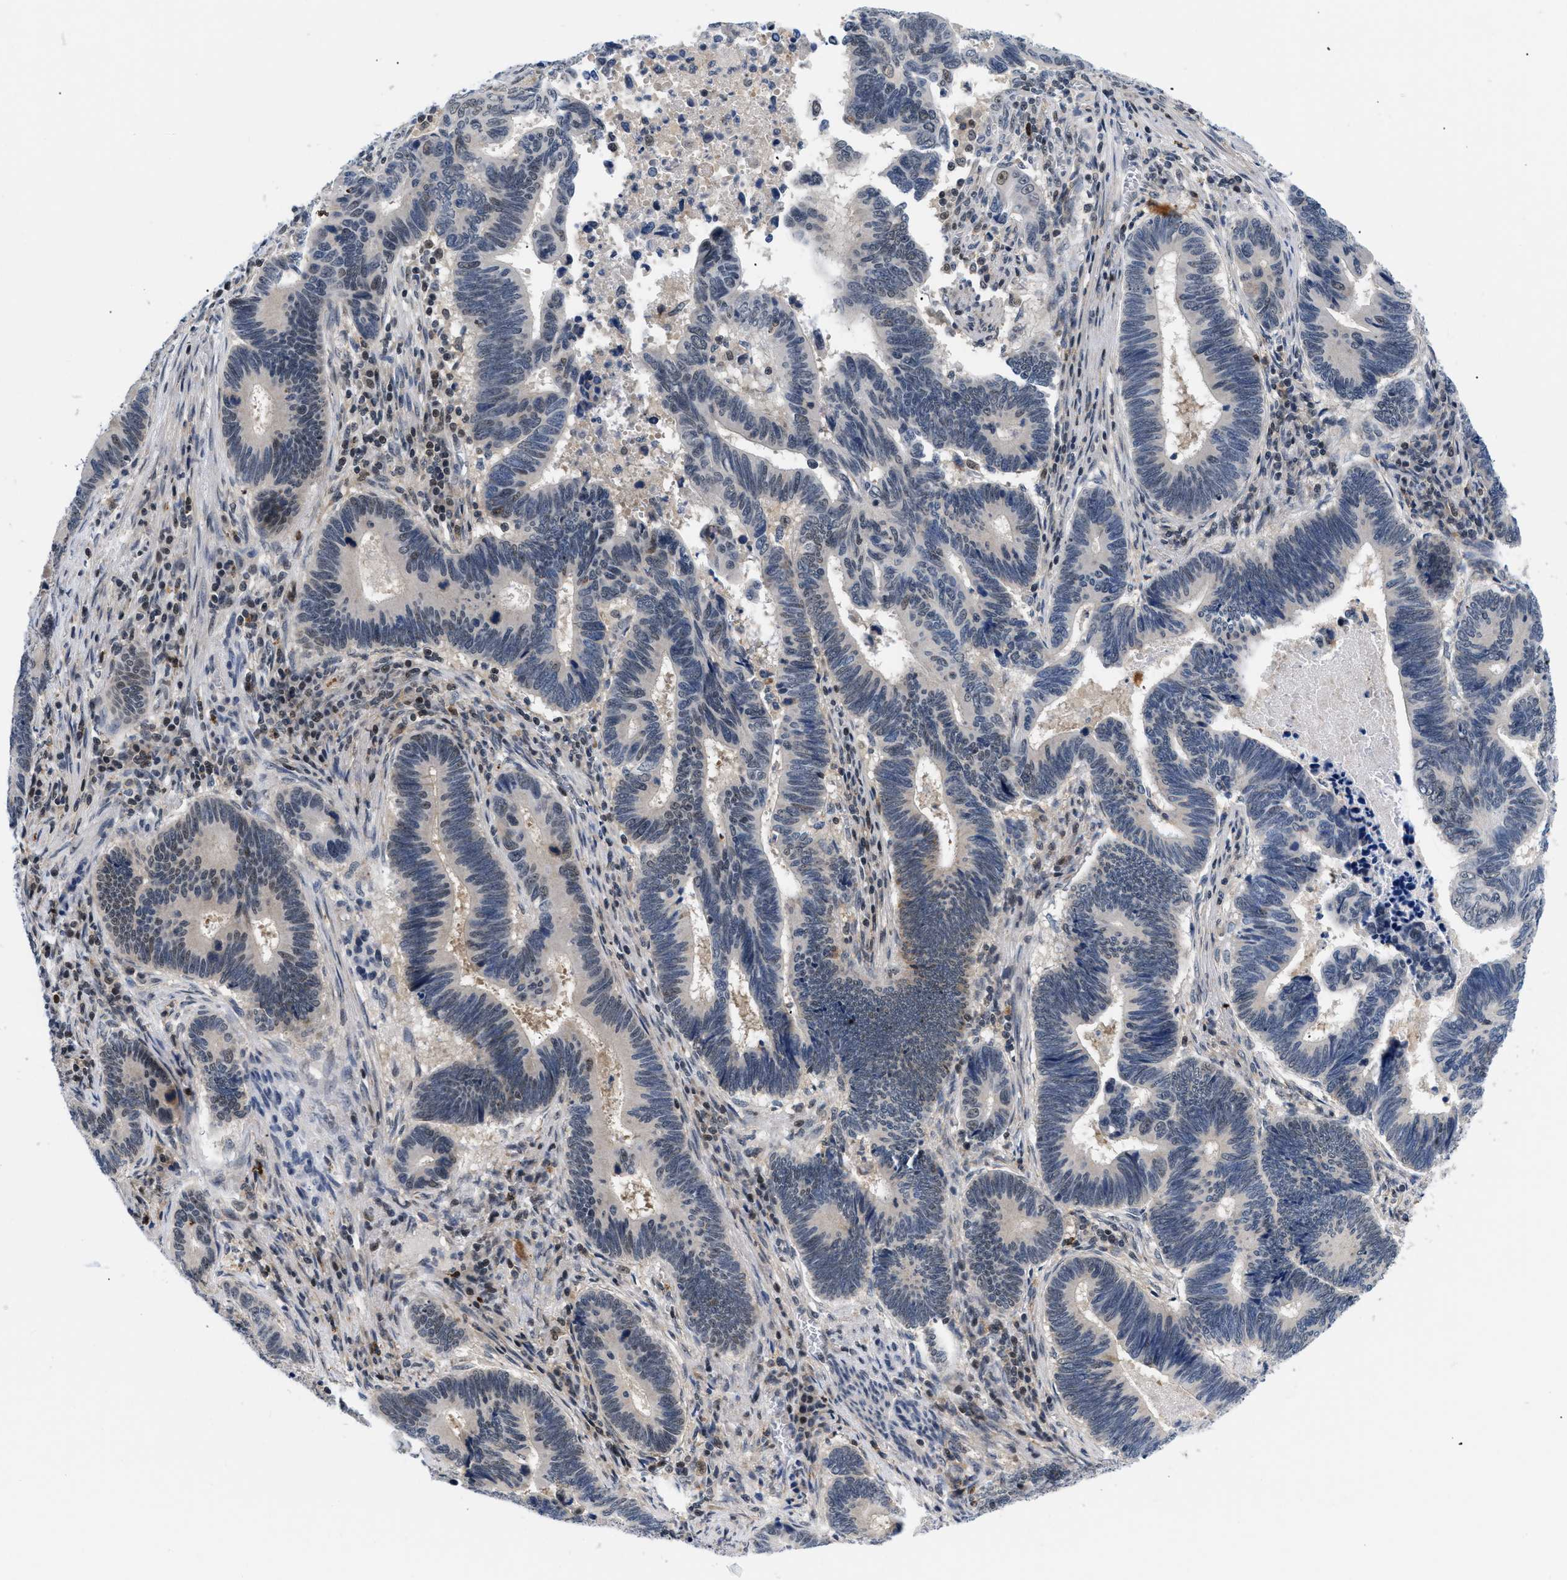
{"staining": {"intensity": "weak", "quantity": "<25%", "location": "cytoplasmic/membranous"}, "tissue": "pancreatic cancer", "cell_type": "Tumor cells", "image_type": "cancer", "snomed": [{"axis": "morphology", "description": "Adenocarcinoma, NOS"}, {"axis": "topography", "description": "Pancreas"}], "caption": "Pancreatic cancer was stained to show a protein in brown. There is no significant positivity in tumor cells. Nuclei are stained in blue.", "gene": "PITHD1", "patient": {"sex": "female", "age": 70}}